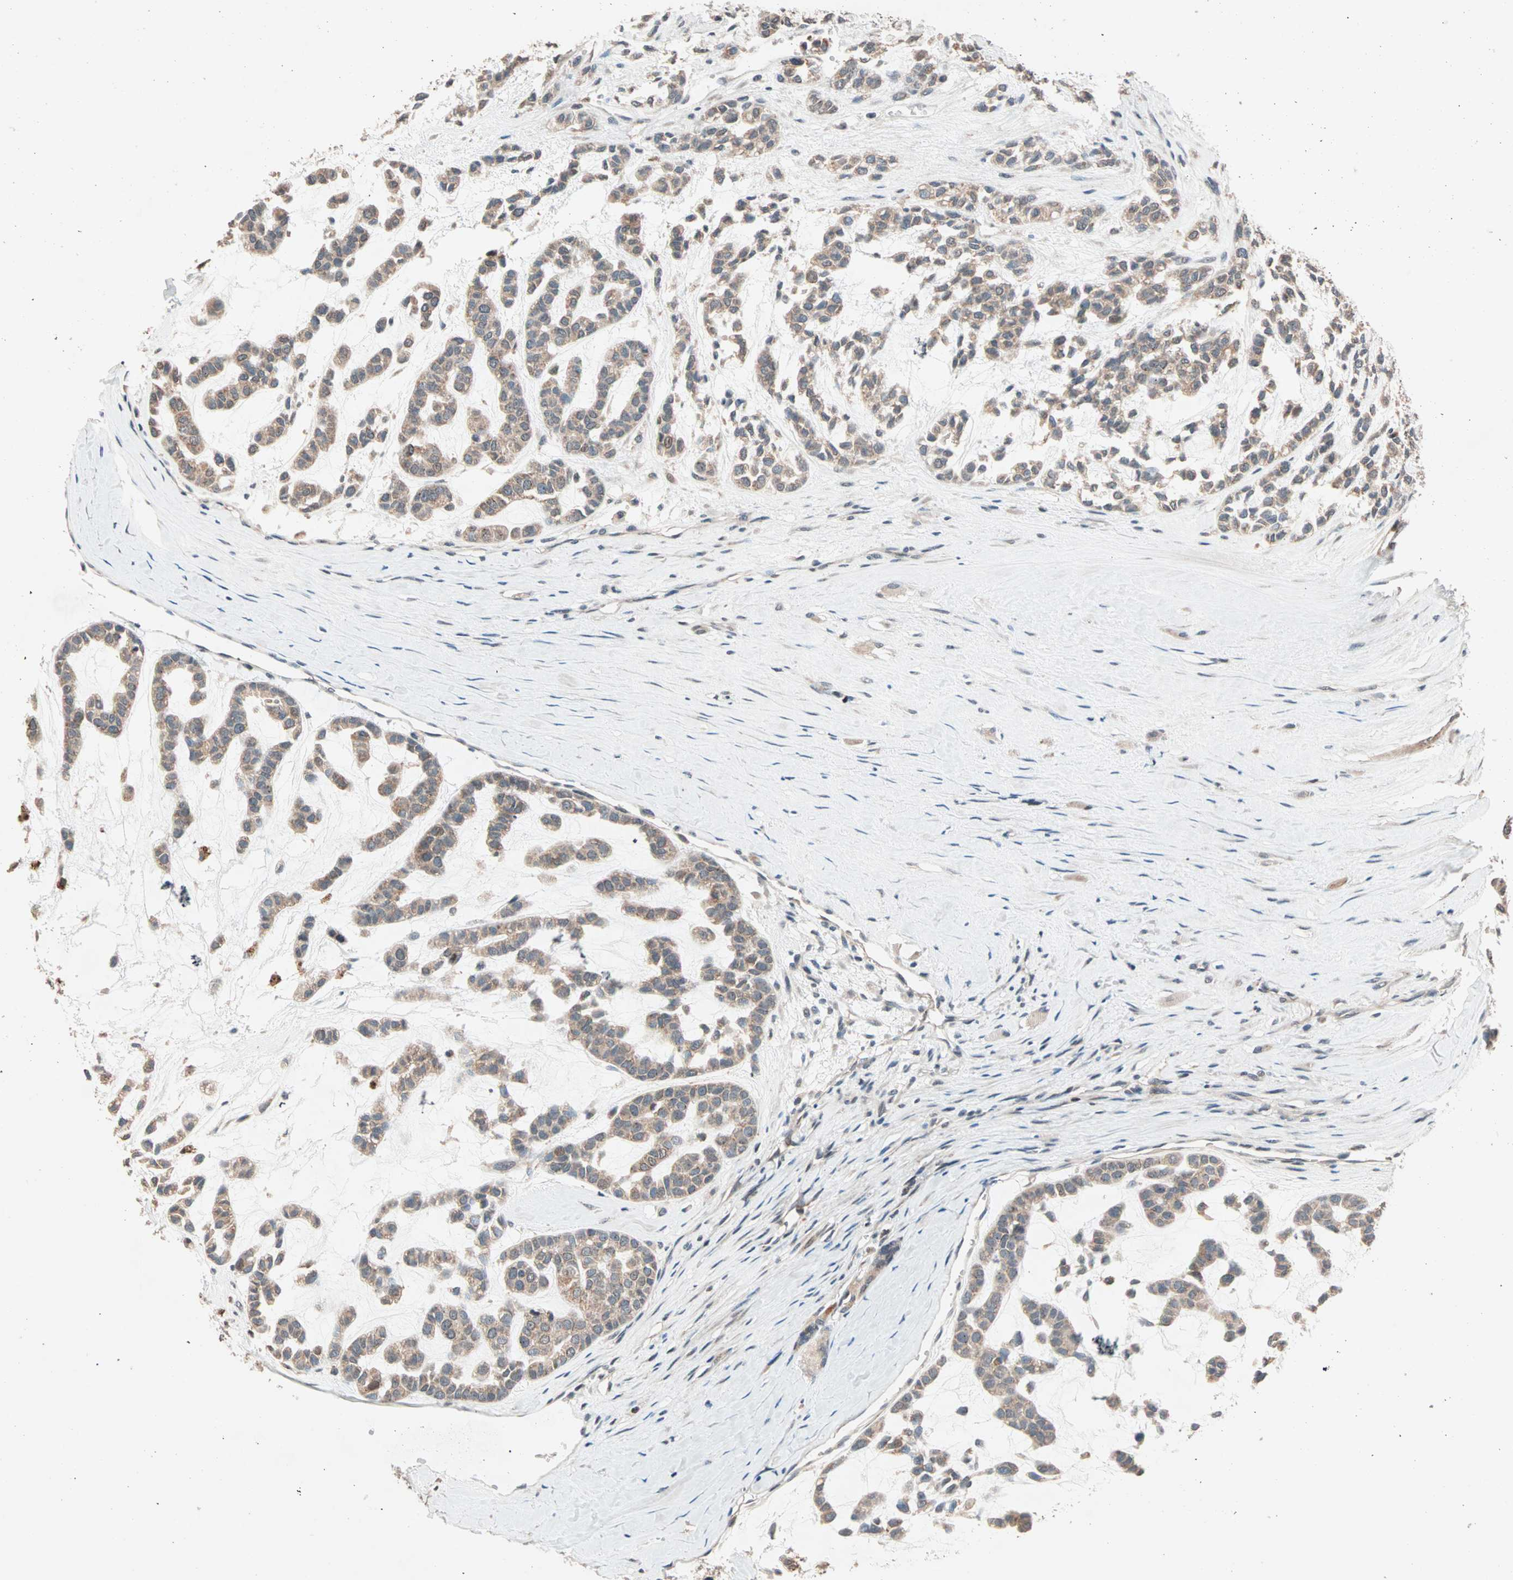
{"staining": {"intensity": "moderate", "quantity": ">75%", "location": "cytoplasmic/membranous"}, "tissue": "head and neck cancer", "cell_type": "Tumor cells", "image_type": "cancer", "snomed": [{"axis": "morphology", "description": "Adenocarcinoma, NOS"}, {"axis": "morphology", "description": "Adenoma, NOS"}, {"axis": "topography", "description": "Head-Neck"}], "caption": "This is an image of immunohistochemistry (IHC) staining of adenoma (head and neck), which shows moderate staining in the cytoplasmic/membranous of tumor cells.", "gene": "HECW1", "patient": {"sex": "female", "age": 55}}